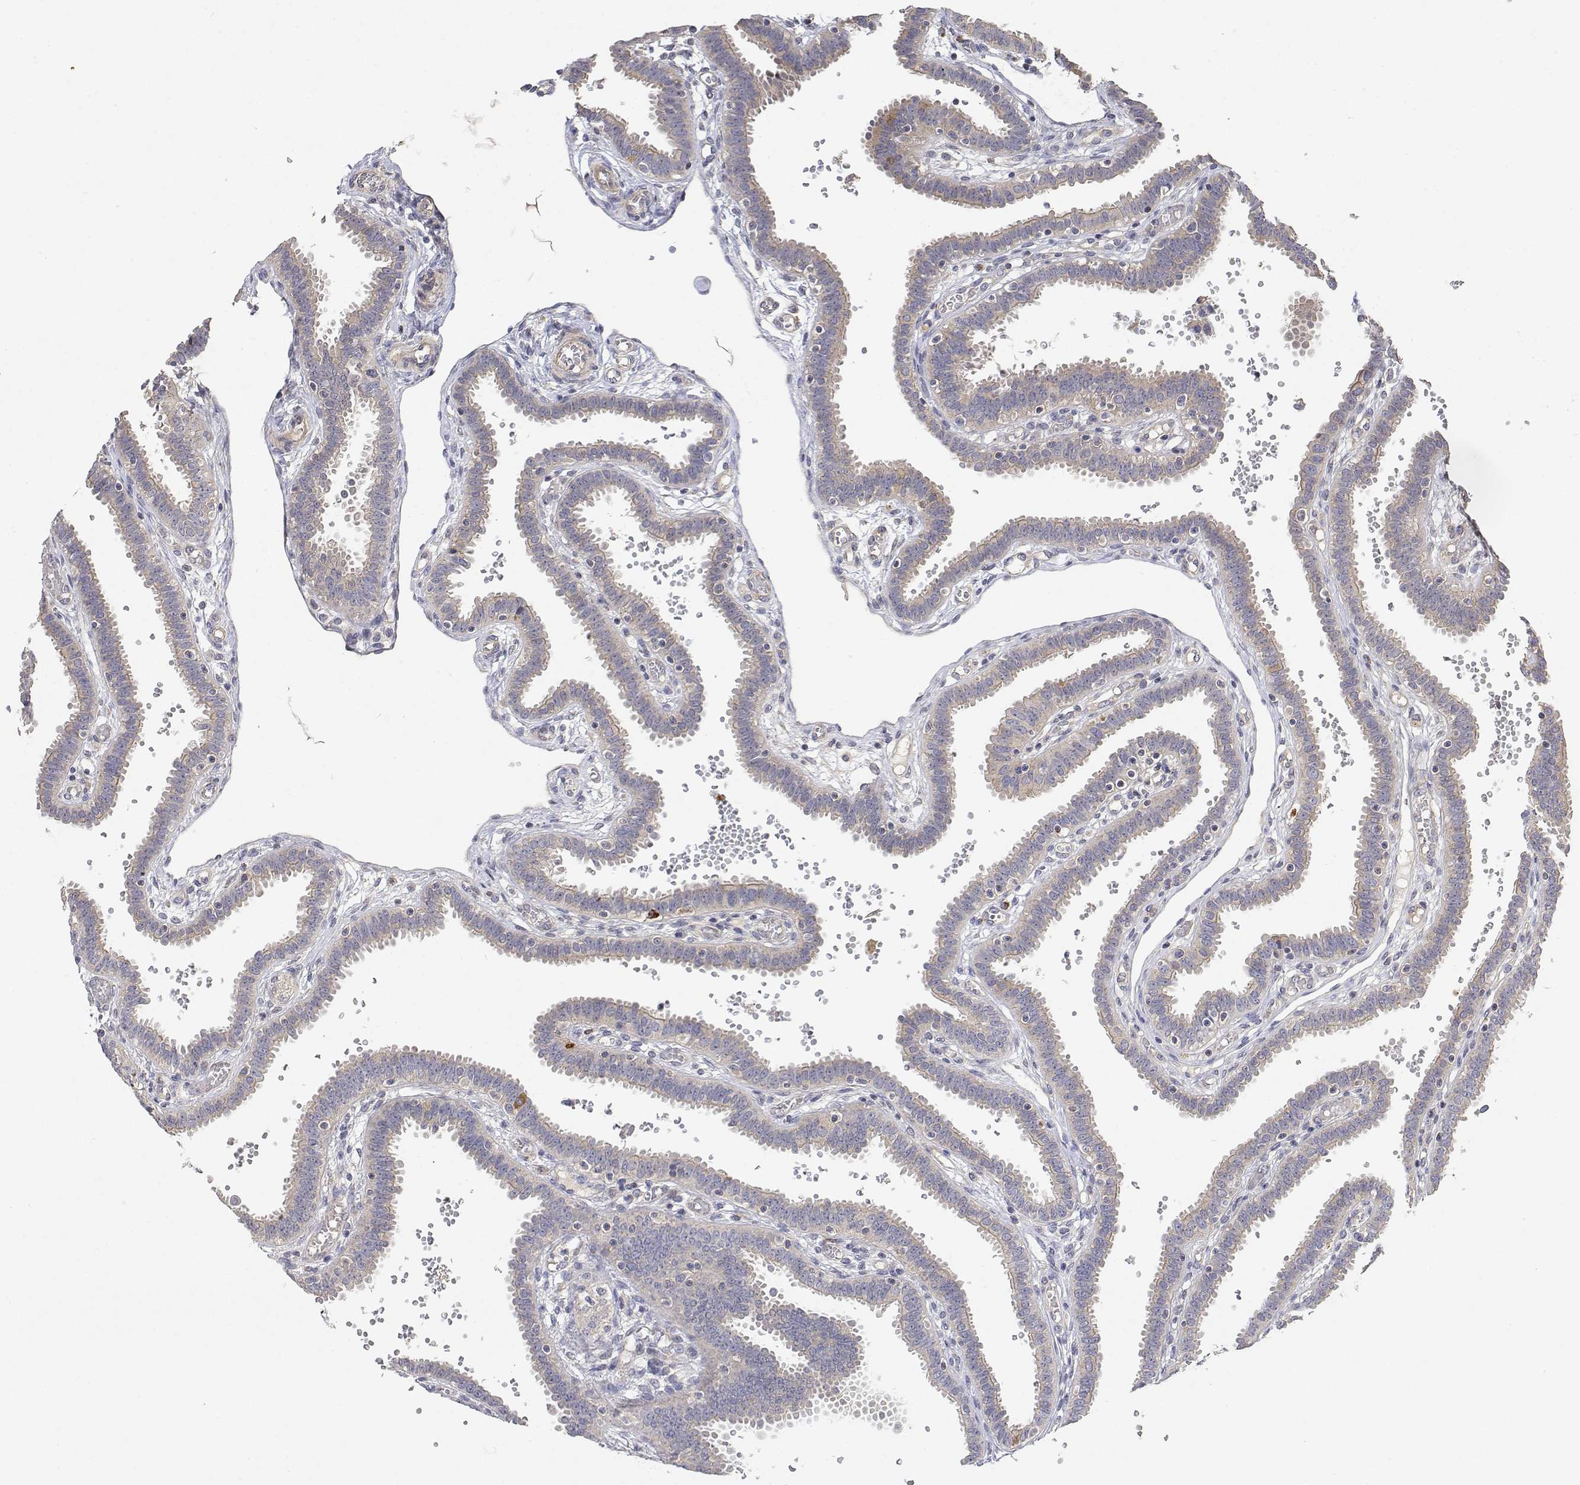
{"staining": {"intensity": "weak", "quantity": "<25%", "location": "cytoplasmic/membranous"}, "tissue": "fallopian tube", "cell_type": "Glandular cells", "image_type": "normal", "snomed": [{"axis": "morphology", "description": "Normal tissue, NOS"}, {"axis": "topography", "description": "Fallopian tube"}], "caption": "Immunohistochemistry micrograph of unremarkable fallopian tube: fallopian tube stained with DAB (3,3'-diaminobenzidine) demonstrates no significant protein staining in glandular cells.", "gene": "LONRF3", "patient": {"sex": "female", "age": 37}}